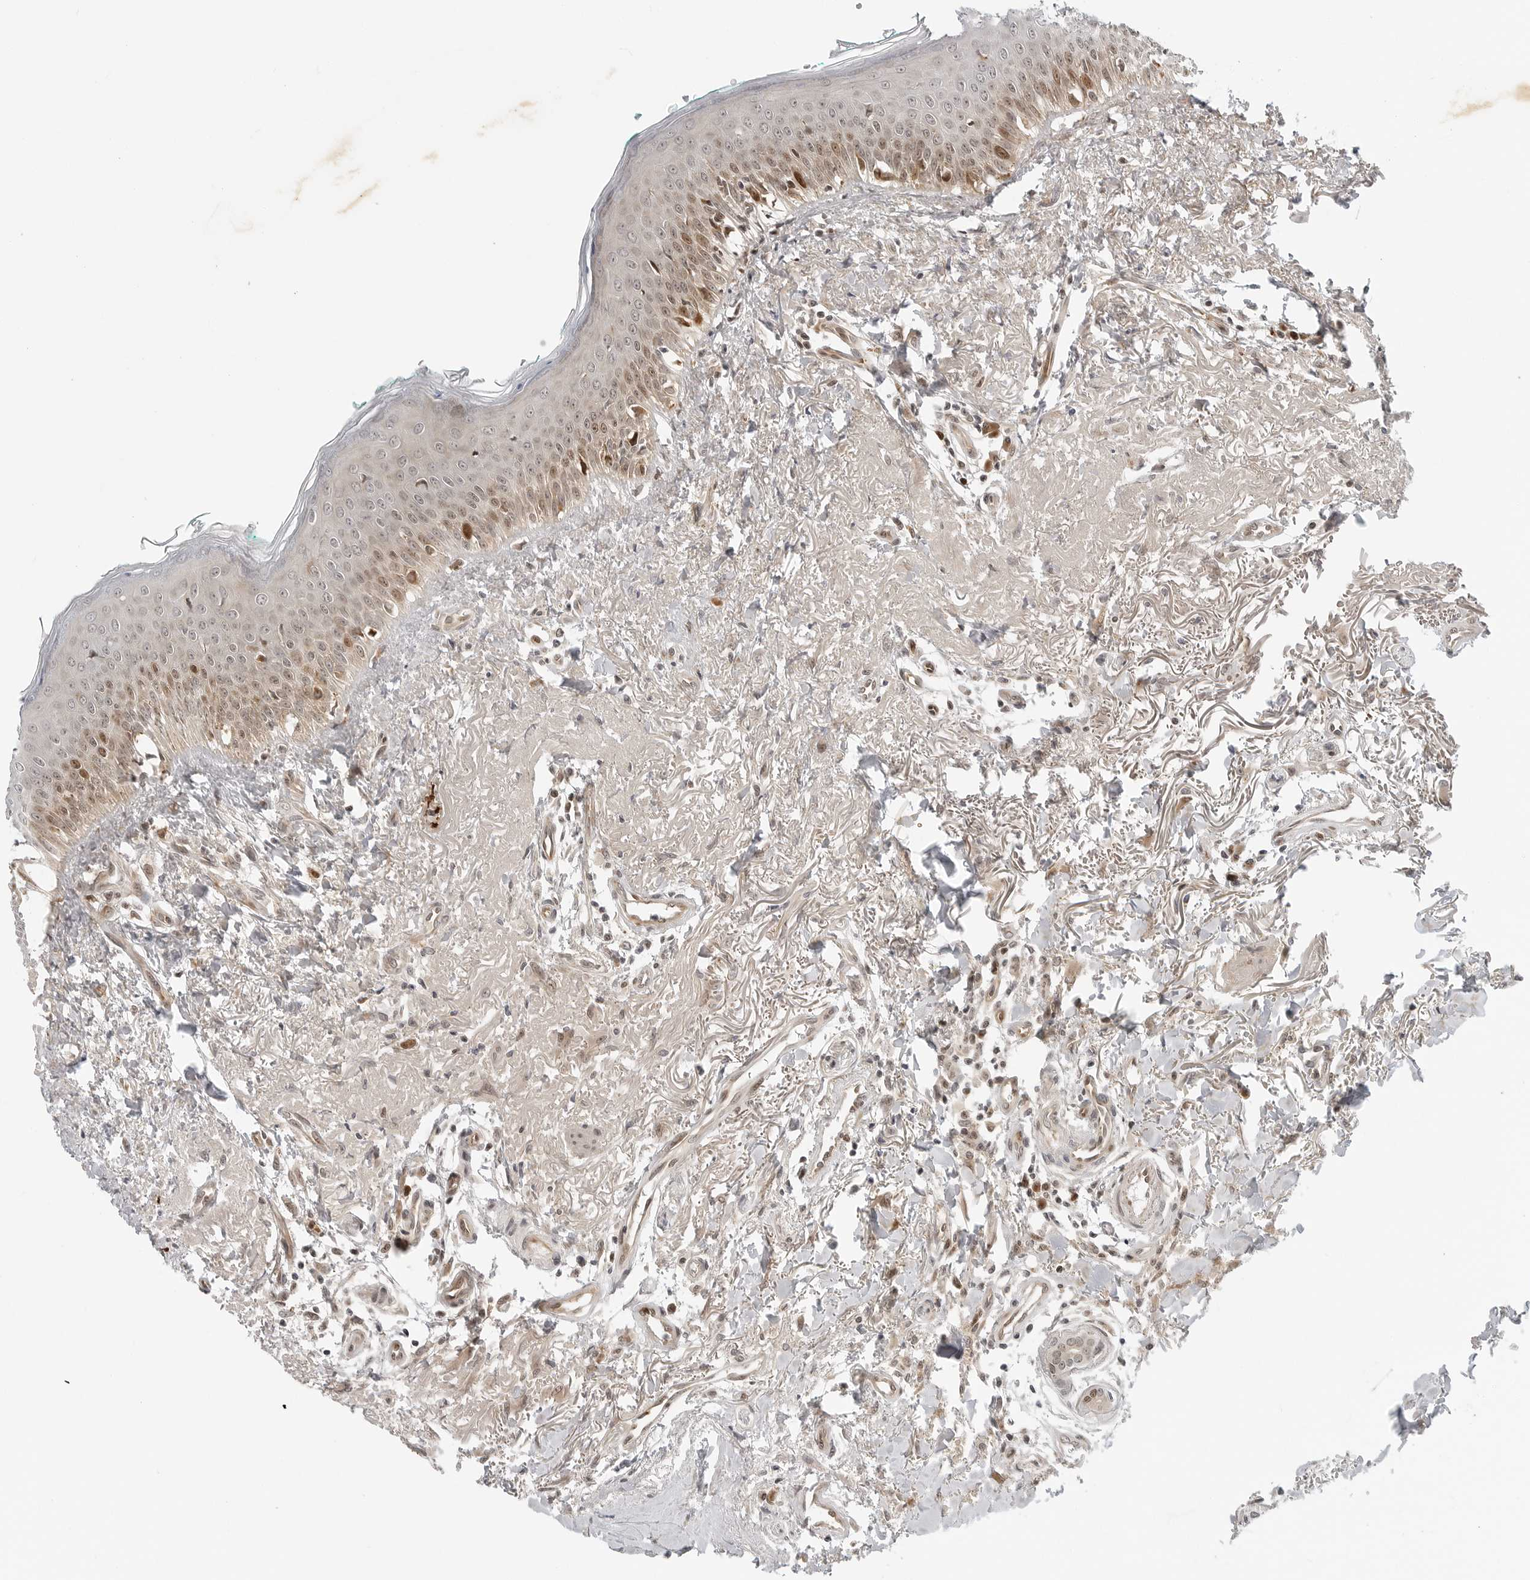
{"staining": {"intensity": "moderate", "quantity": "25%-75%", "location": "cytoplasmic/membranous,nuclear"}, "tissue": "oral mucosa", "cell_type": "Squamous epithelial cells", "image_type": "normal", "snomed": [{"axis": "morphology", "description": "Normal tissue, NOS"}, {"axis": "topography", "description": "Oral tissue"}], "caption": "Moderate cytoplasmic/membranous,nuclear expression is seen in approximately 25%-75% of squamous epithelial cells in unremarkable oral mucosa. The protein is stained brown, and the nuclei are stained in blue (DAB IHC with brightfield microscopy, high magnification).", "gene": "TIPRL", "patient": {"sex": "female", "age": 70}}